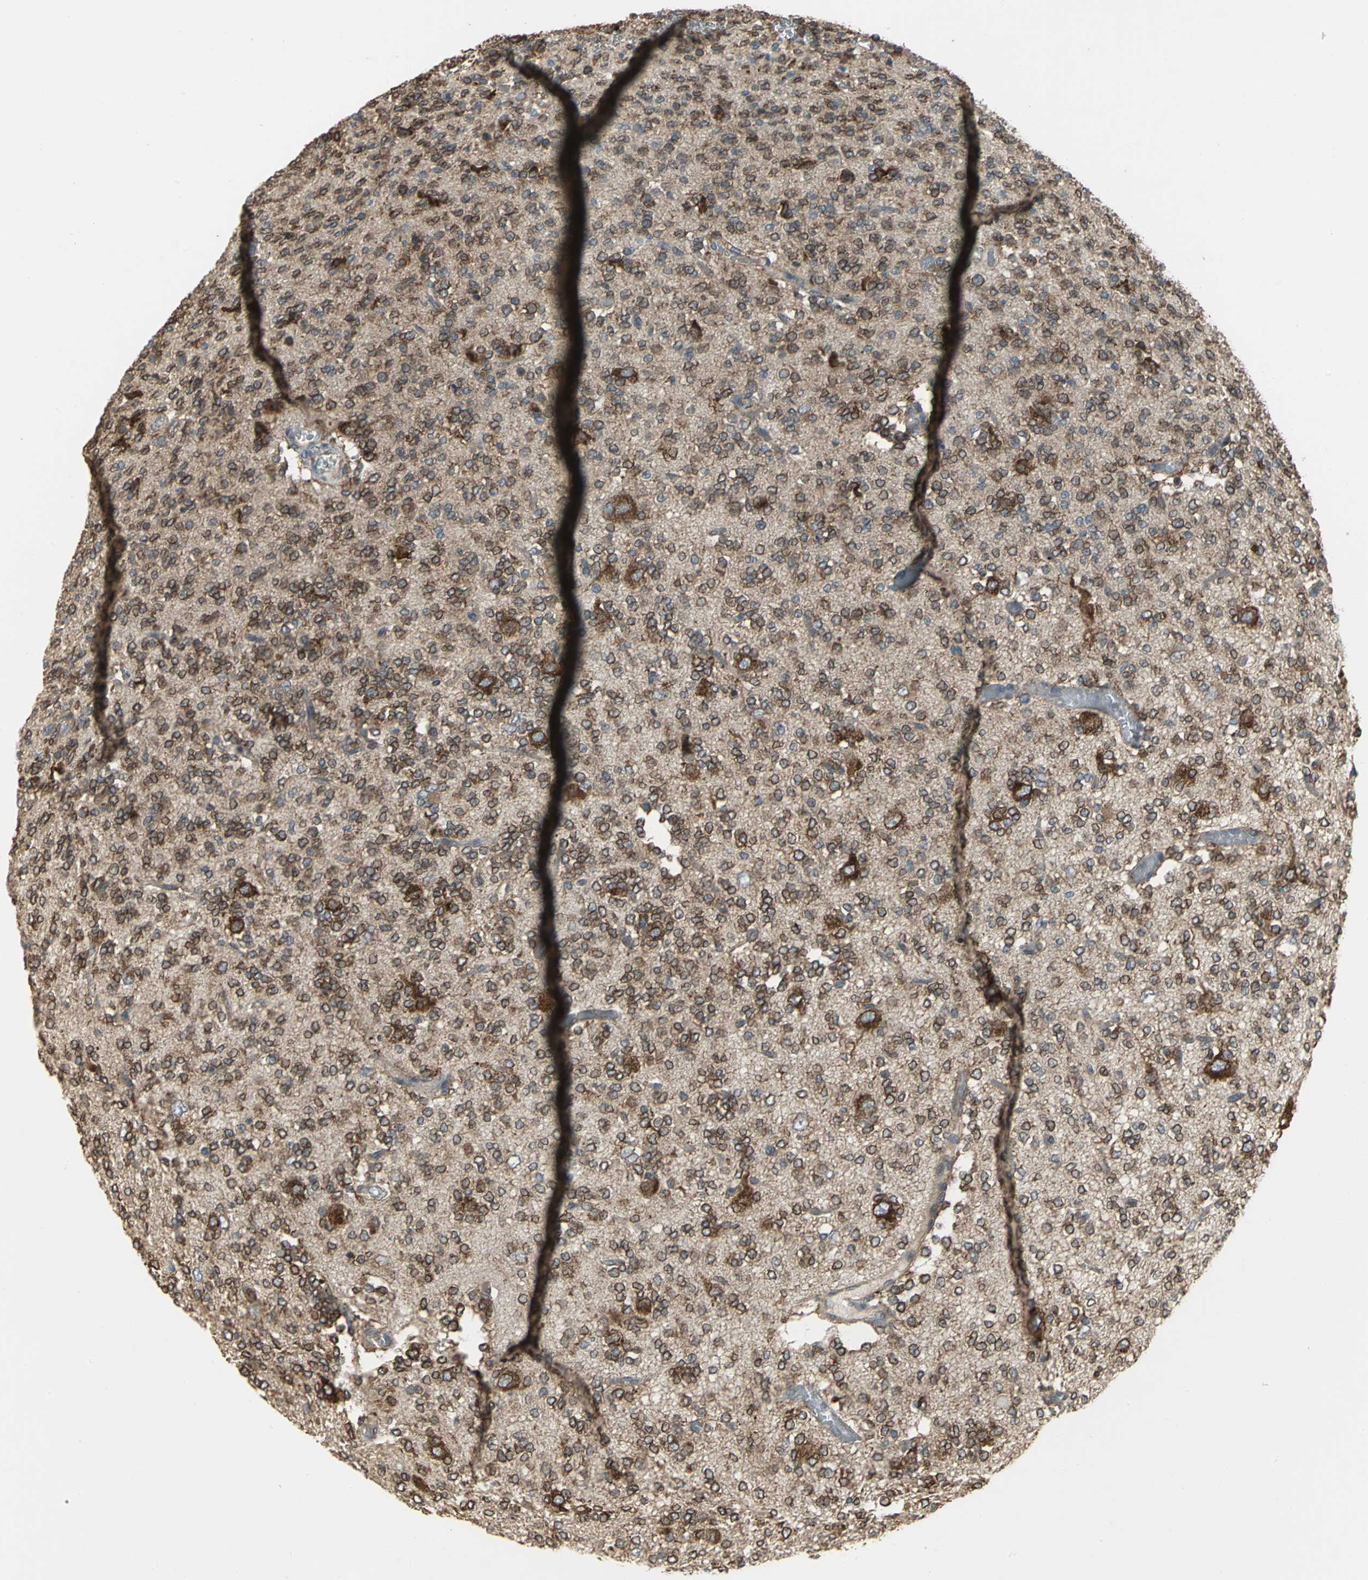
{"staining": {"intensity": "moderate", "quantity": ">75%", "location": "cytoplasmic/membranous"}, "tissue": "glioma", "cell_type": "Tumor cells", "image_type": "cancer", "snomed": [{"axis": "morphology", "description": "Glioma, malignant, Low grade"}, {"axis": "topography", "description": "Brain"}], "caption": "Protein expression analysis of human glioma reveals moderate cytoplasmic/membranous staining in approximately >75% of tumor cells. (DAB (3,3'-diaminobenzidine) IHC, brown staining for protein, blue staining for nuclei).", "gene": "SYVN1", "patient": {"sex": "male", "age": 38}}